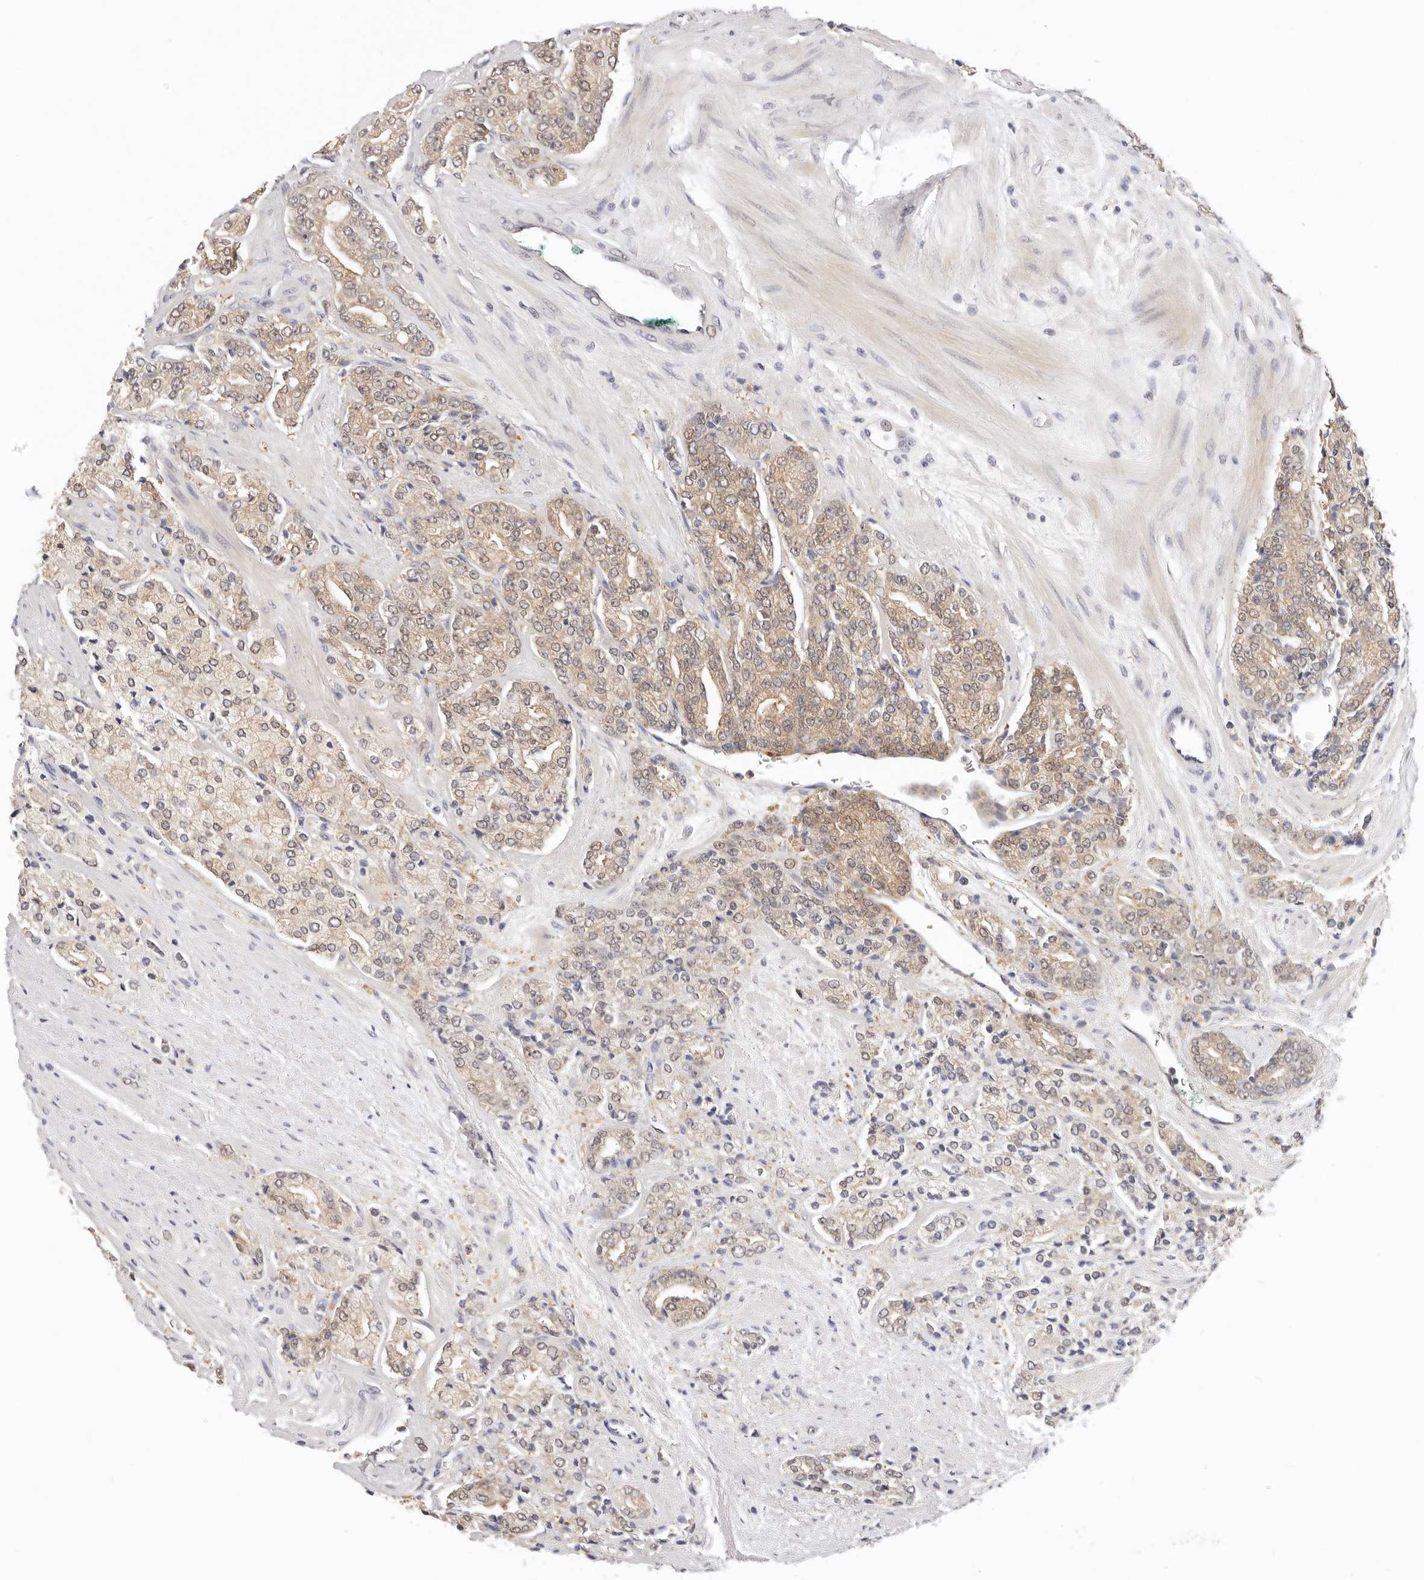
{"staining": {"intensity": "moderate", "quantity": ">75%", "location": "cytoplasmic/membranous,nuclear"}, "tissue": "prostate cancer", "cell_type": "Tumor cells", "image_type": "cancer", "snomed": [{"axis": "morphology", "description": "Adenocarcinoma, High grade"}, {"axis": "topography", "description": "Prostate"}], "caption": "Human prostate cancer stained for a protein (brown) reveals moderate cytoplasmic/membranous and nuclear positive positivity in about >75% of tumor cells.", "gene": "GGPS1", "patient": {"sex": "male", "age": 71}}